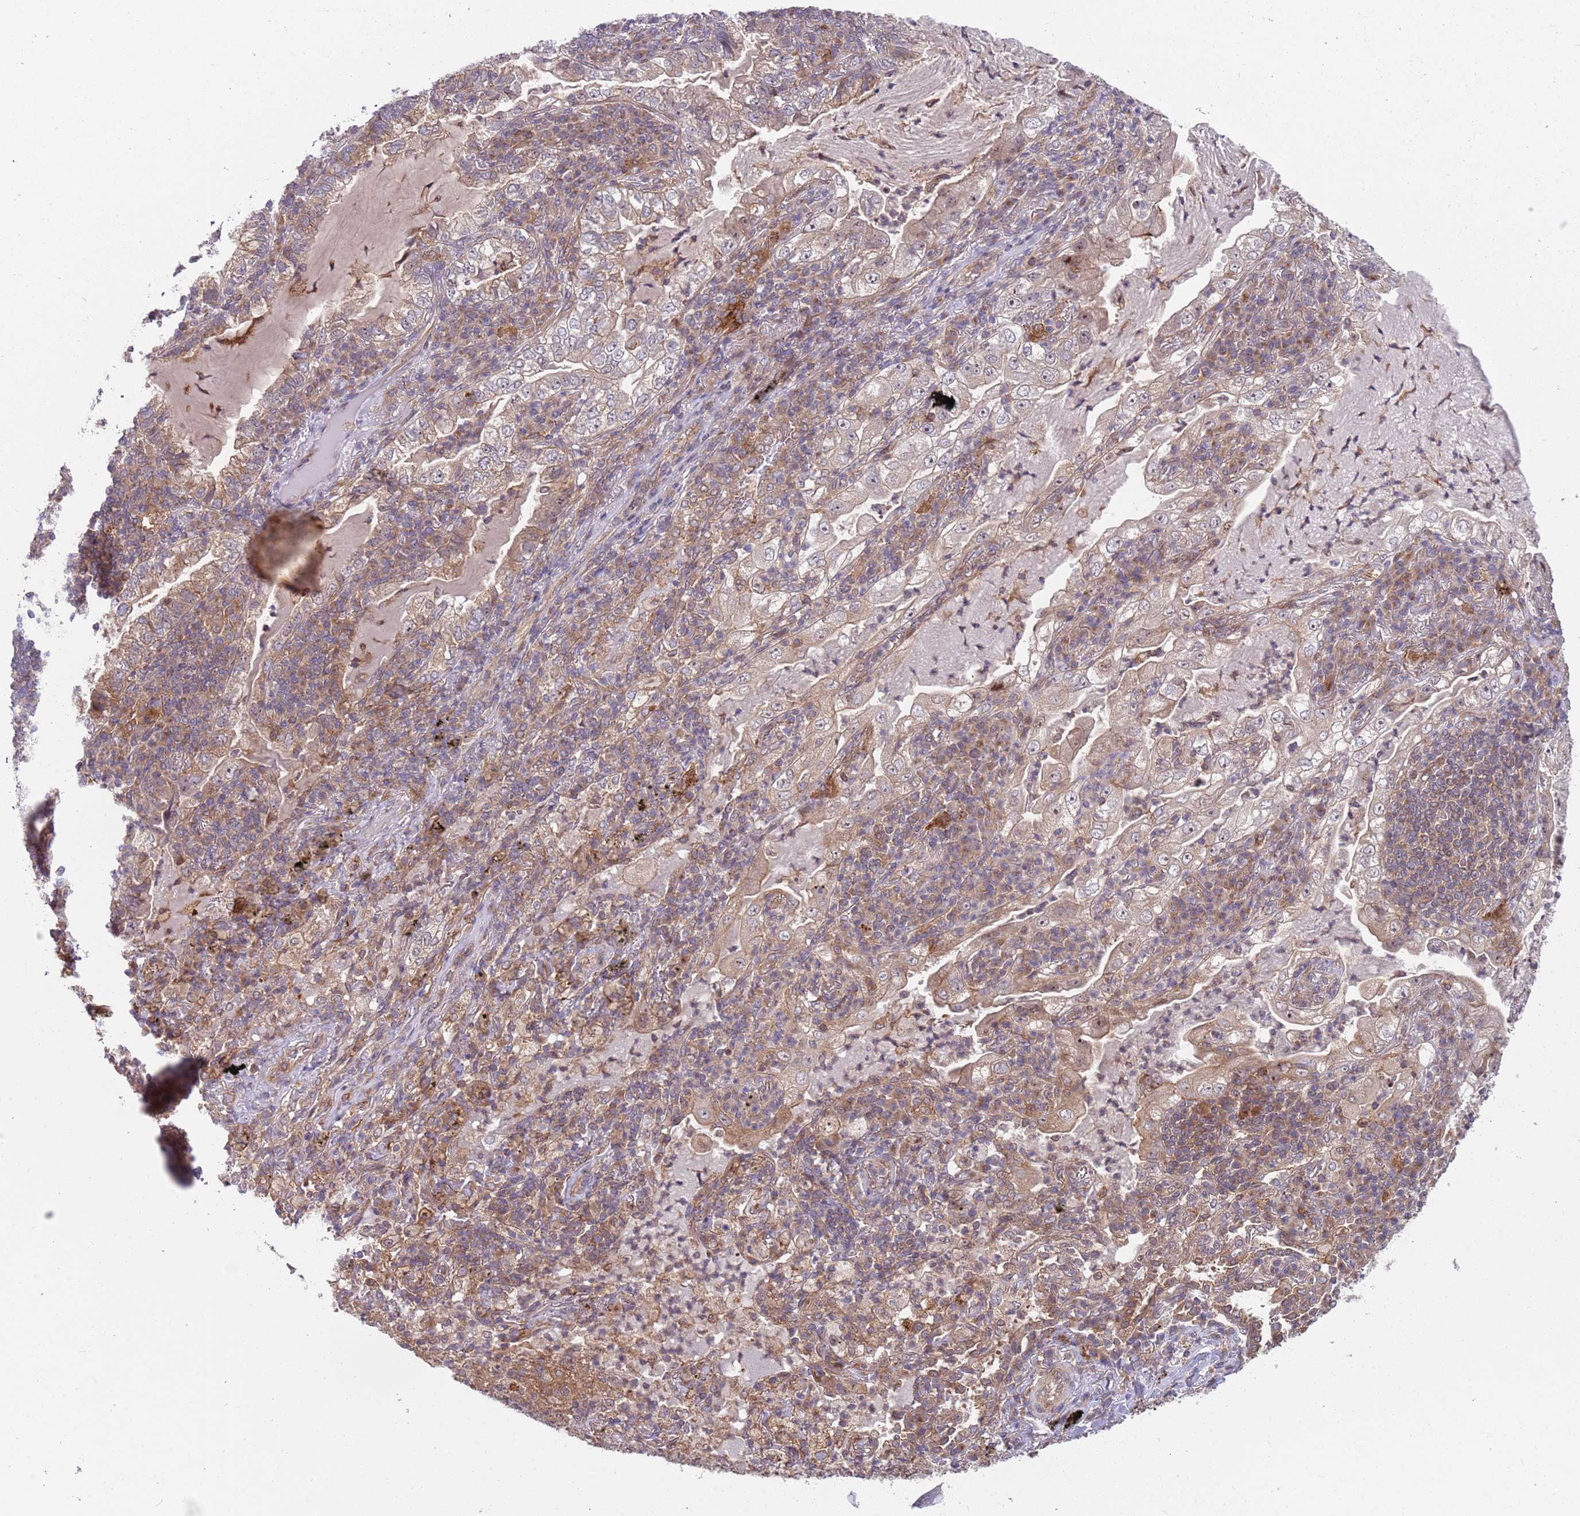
{"staining": {"intensity": "weak", "quantity": "<25%", "location": "cytoplasmic/membranous"}, "tissue": "lung cancer", "cell_type": "Tumor cells", "image_type": "cancer", "snomed": [{"axis": "morphology", "description": "Adenocarcinoma, NOS"}, {"axis": "topography", "description": "Lung"}], "caption": "This is a histopathology image of immunohistochemistry staining of adenocarcinoma (lung), which shows no staining in tumor cells.", "gene": "GGA1", "patient": {"sex": "female", "age": 73}}